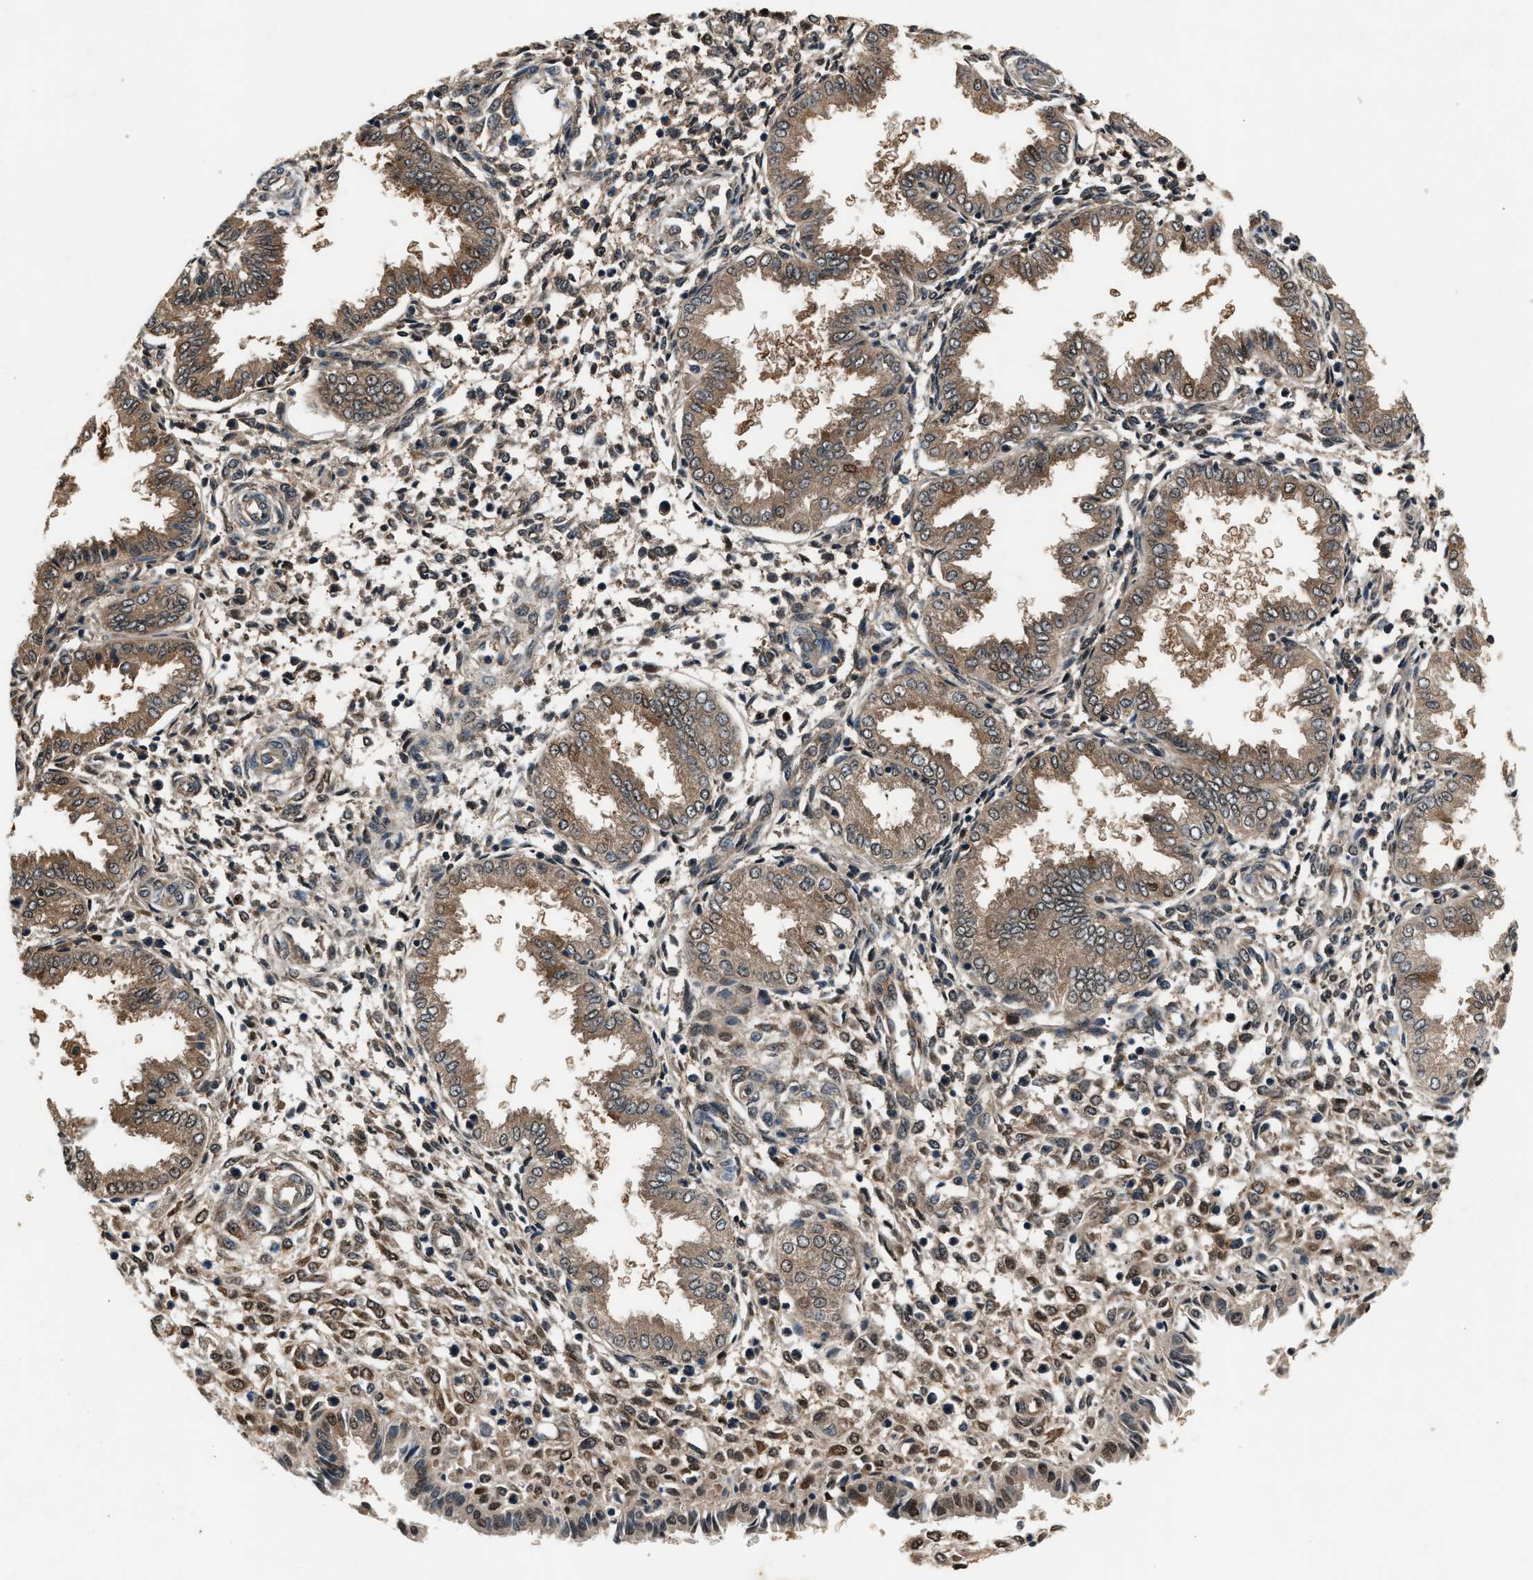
{"staining": {"intensity": "moderate", "quantity": "25%-75%", "location": "cytoplasmic/membranous"}, "tissue": "endometrium", "cell_type": "Cells in endometrial stroma", "image_type": "normal", "snomed": [{"axis": "morphology", "description": "Normal tissue, NOS"}, {"axis": "topography", "description": "Endometrium"}], "caption": "Benign endometrium shows moderate cytoplasmic/membranous staining in approximately 25%-75% of cells in endometrial stroma.", "gene": "TP53I3", "patient": {"sex": "female", "age": 33}}